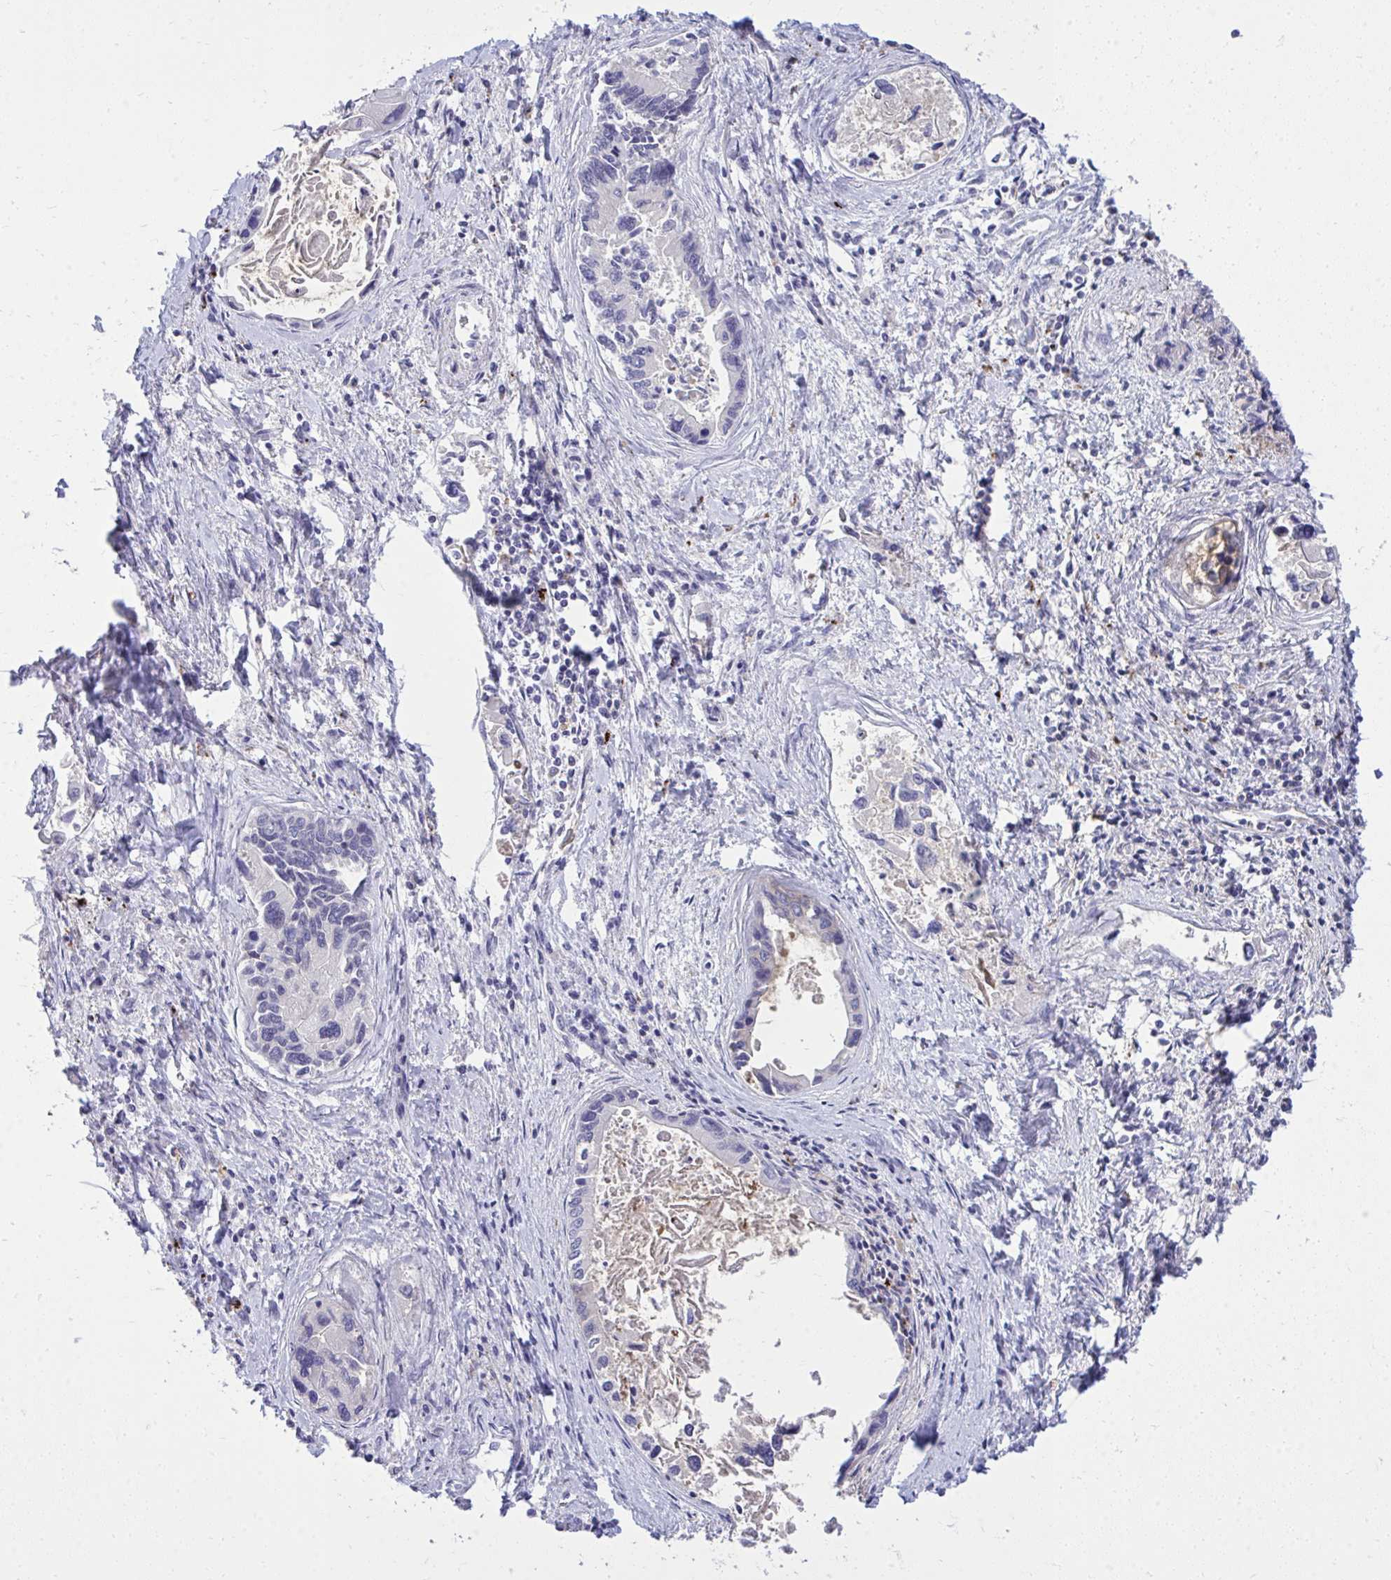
{"staining": {"intensity": "negative", "quantity": "none", "location": "none"}, "tissue": "liver cancer", "cell_type": "Tumor cells", "image_type": "cancer", "snomed": [{"axis": "morphology", "description": "Cholangiocarcinoma"}, {"axis": "topography", "description": "Liver"}], "caption": "Tumor cells show no significant protein expression in liver cancer. (Immunohistochemistry, brightfield microscopy, high magnification).", "gene": "TP53I11", "patient": {"sex": "male", "age": 66}}